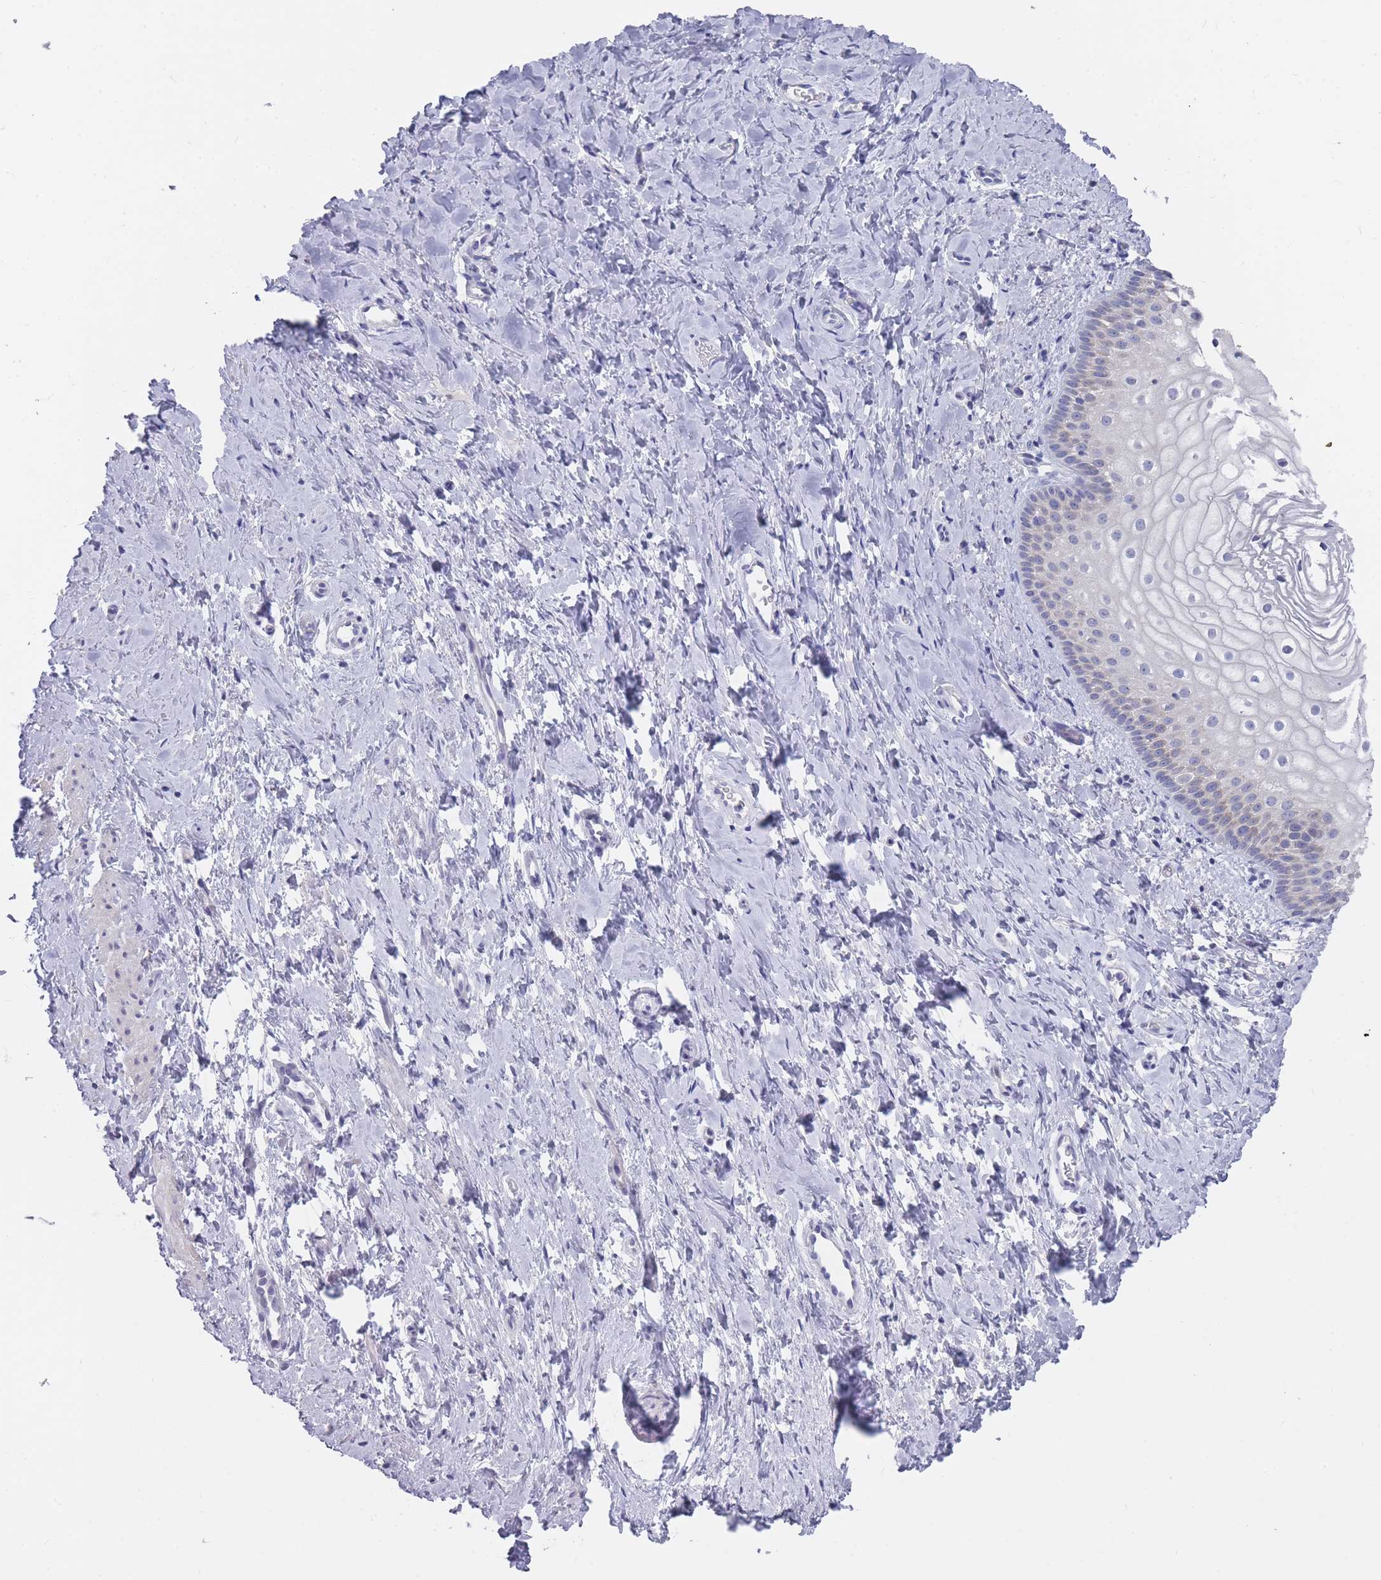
{"staining": {"intensity": "moderate", "quantity": "<25%", "location": "cytoplasmic/membranous"}, "tissue": "vagina", "cell_type": "Squamous epithelial cells", "image_type": "normal", "snomed": [{"axis": "morphology", "description": "Normal tissue, NOS"}, {"axis": "topography", "description": "Vagina"}], "caption": "DAB immunohistochemical staining of normal vagina exhibits moderate cytoplasmic/membranous protein expression in about <25% of squamous epithelial cells.", "gene": "PIGU", "patient": {"sex": "female", "age": 56}}